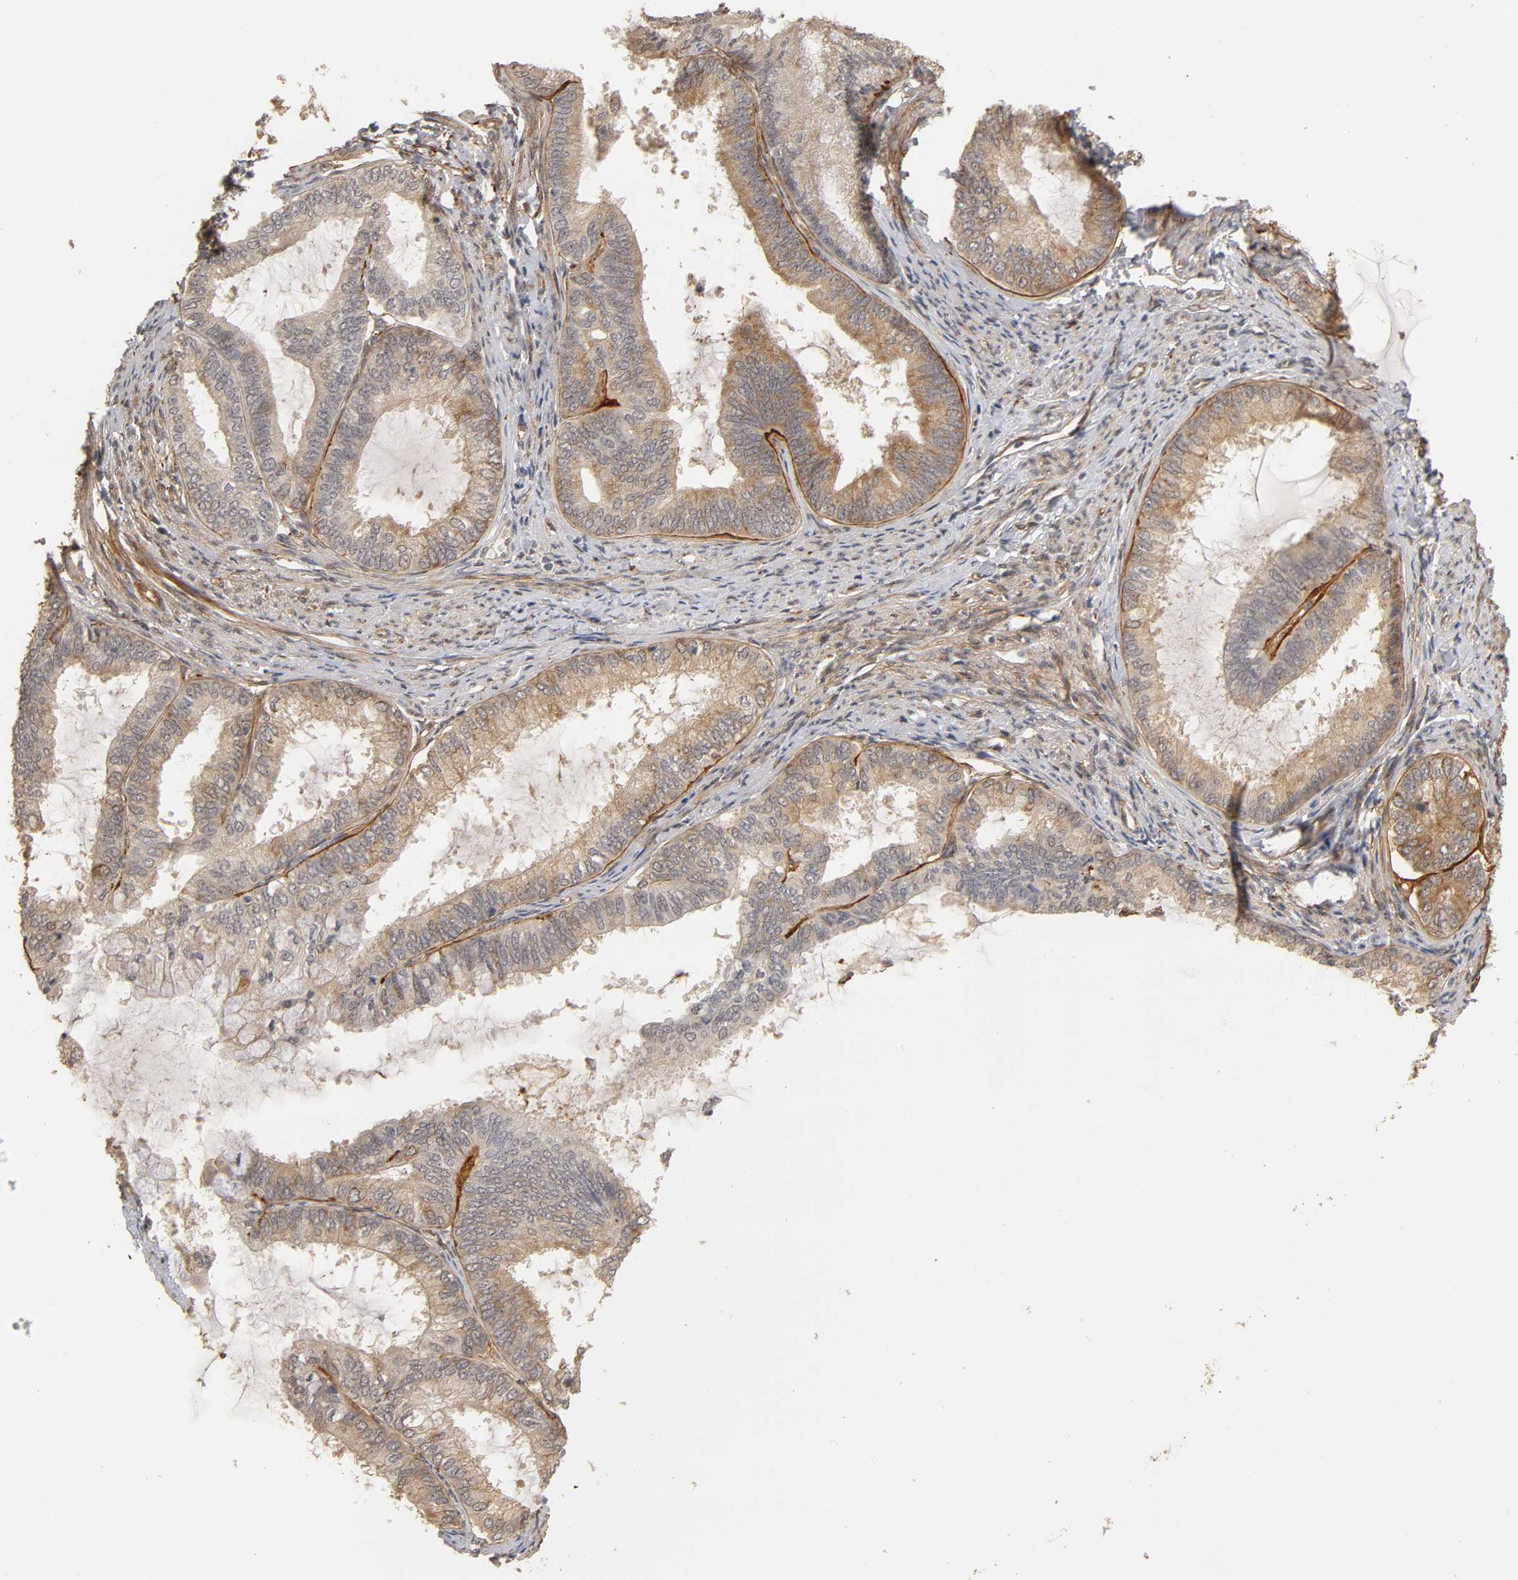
{"staining": {"intensity": "weak", "quantity": "25%-75%", "location": "cytoplasmic/membranous"}, "tissue": "endometrial cancer", "cell_type": "Tumor cells", "image_type": "cancer", "snomed": [{"axis": "morphology", "description": "Adenocarcinoma, NOS"}, {"axis": "topography", "description": "Endometrium"}], "caption": "Immunohistochemical staining of human endometrial adenocarcinoma shows low levels of weak cytoplasmic/membranous staining in approximately 25%-75% of tumor cells. (Brightfield microscopy of DAB IHC at high magnification).", "gene": "LAMB1", "patient": {"sex": "female", "age": 86}}